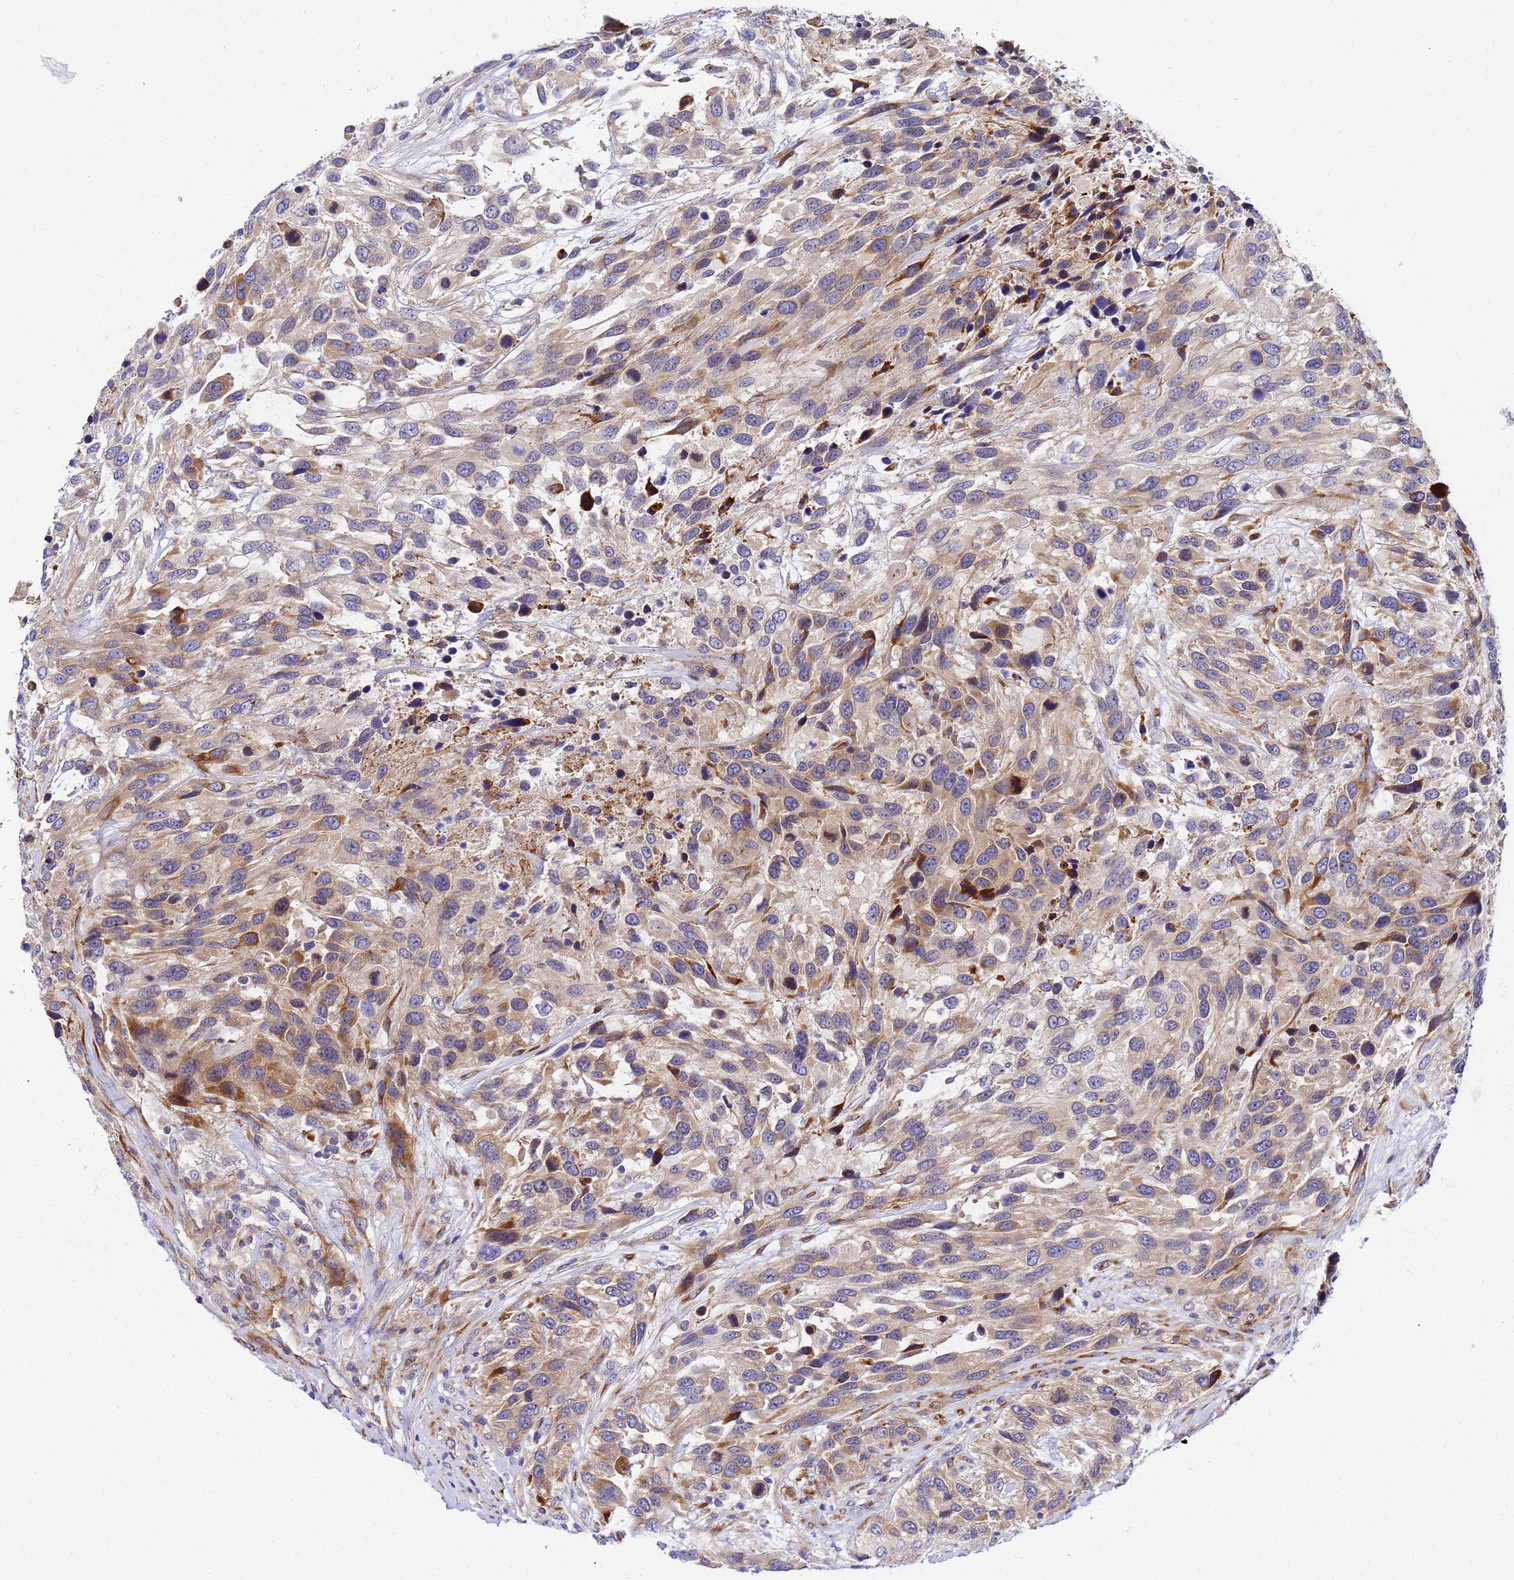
{"staining": {"intensity": "weak", "quantity": "25%-75%", "location": "cytoplasmic/membranous"}, "tissue": "urothelial cancer", "cell_type": "Tumor cells", "image_type": "cancer", "snomed": [{"axis": "morphology", "description": "Urothelial carcinoma, High grade"}, {"axis": "topography", "description": "Urinary bladder"}], "caption": "This histopathology image exhibits immunohistochemistry staining of human high-grade urothelial carcinoma, with low weak cytoplasmic/membranous expression in about 25%-75% of tumor cells.", "gene": "POM121", "patient": {"sex": "female", "age": 70}}